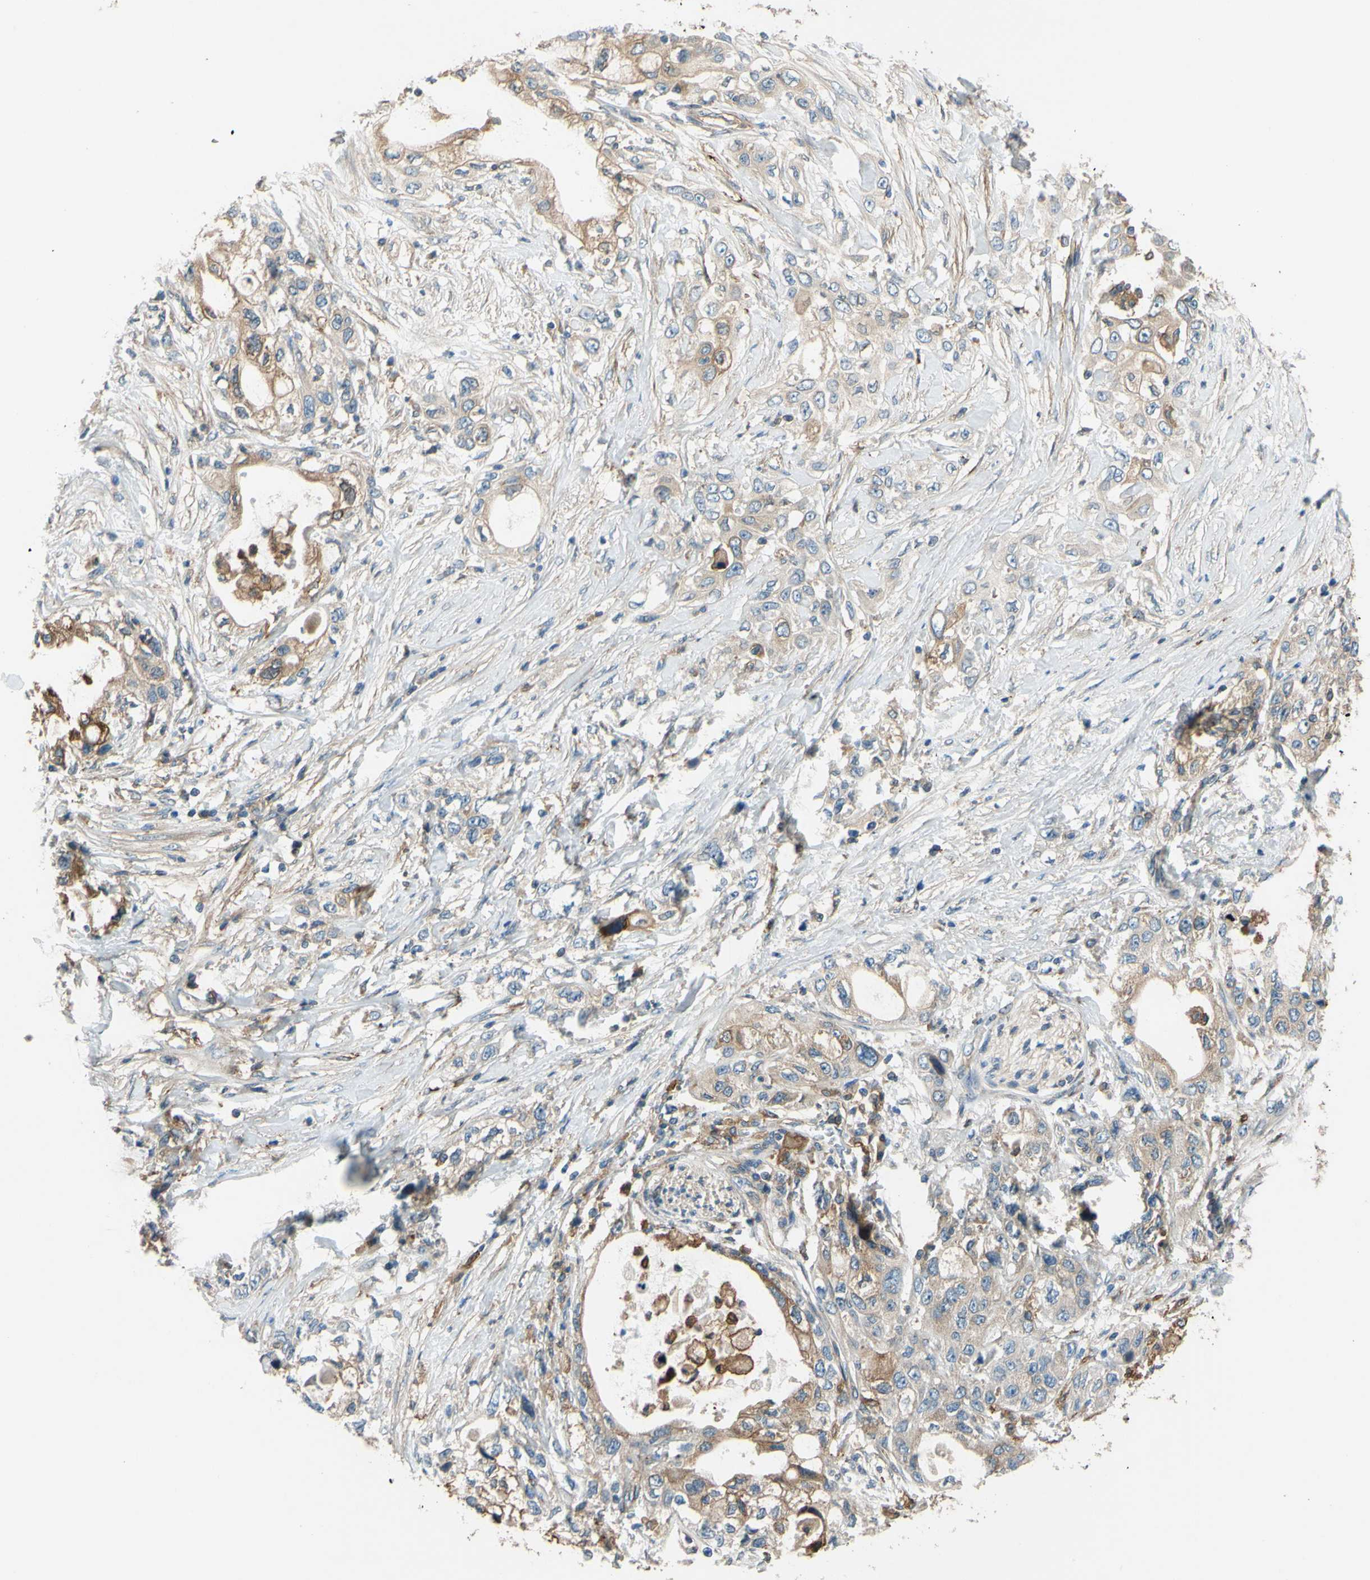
{"staining": {"intensity": "weak", "quantity": "<25%", "location": "cytoplasmic/membranous"}, "tissue": "pancreatic cancer", "cell_type": "Tumor cells", "image_type": "cancer", "snomed": [{"axis": "morphology", "description": "Adenocarcinoma, NOS"}, {"axis": "topography", "description": "Pancreas"}], "caption": "High power microscopy image of an immunohistochemistry (IHC) image of pancreatic adenocarcinoma, revealing no significant positivity in tumor cells.", "gene": "POR", "patient": {"sex": "female", "age": 70}}